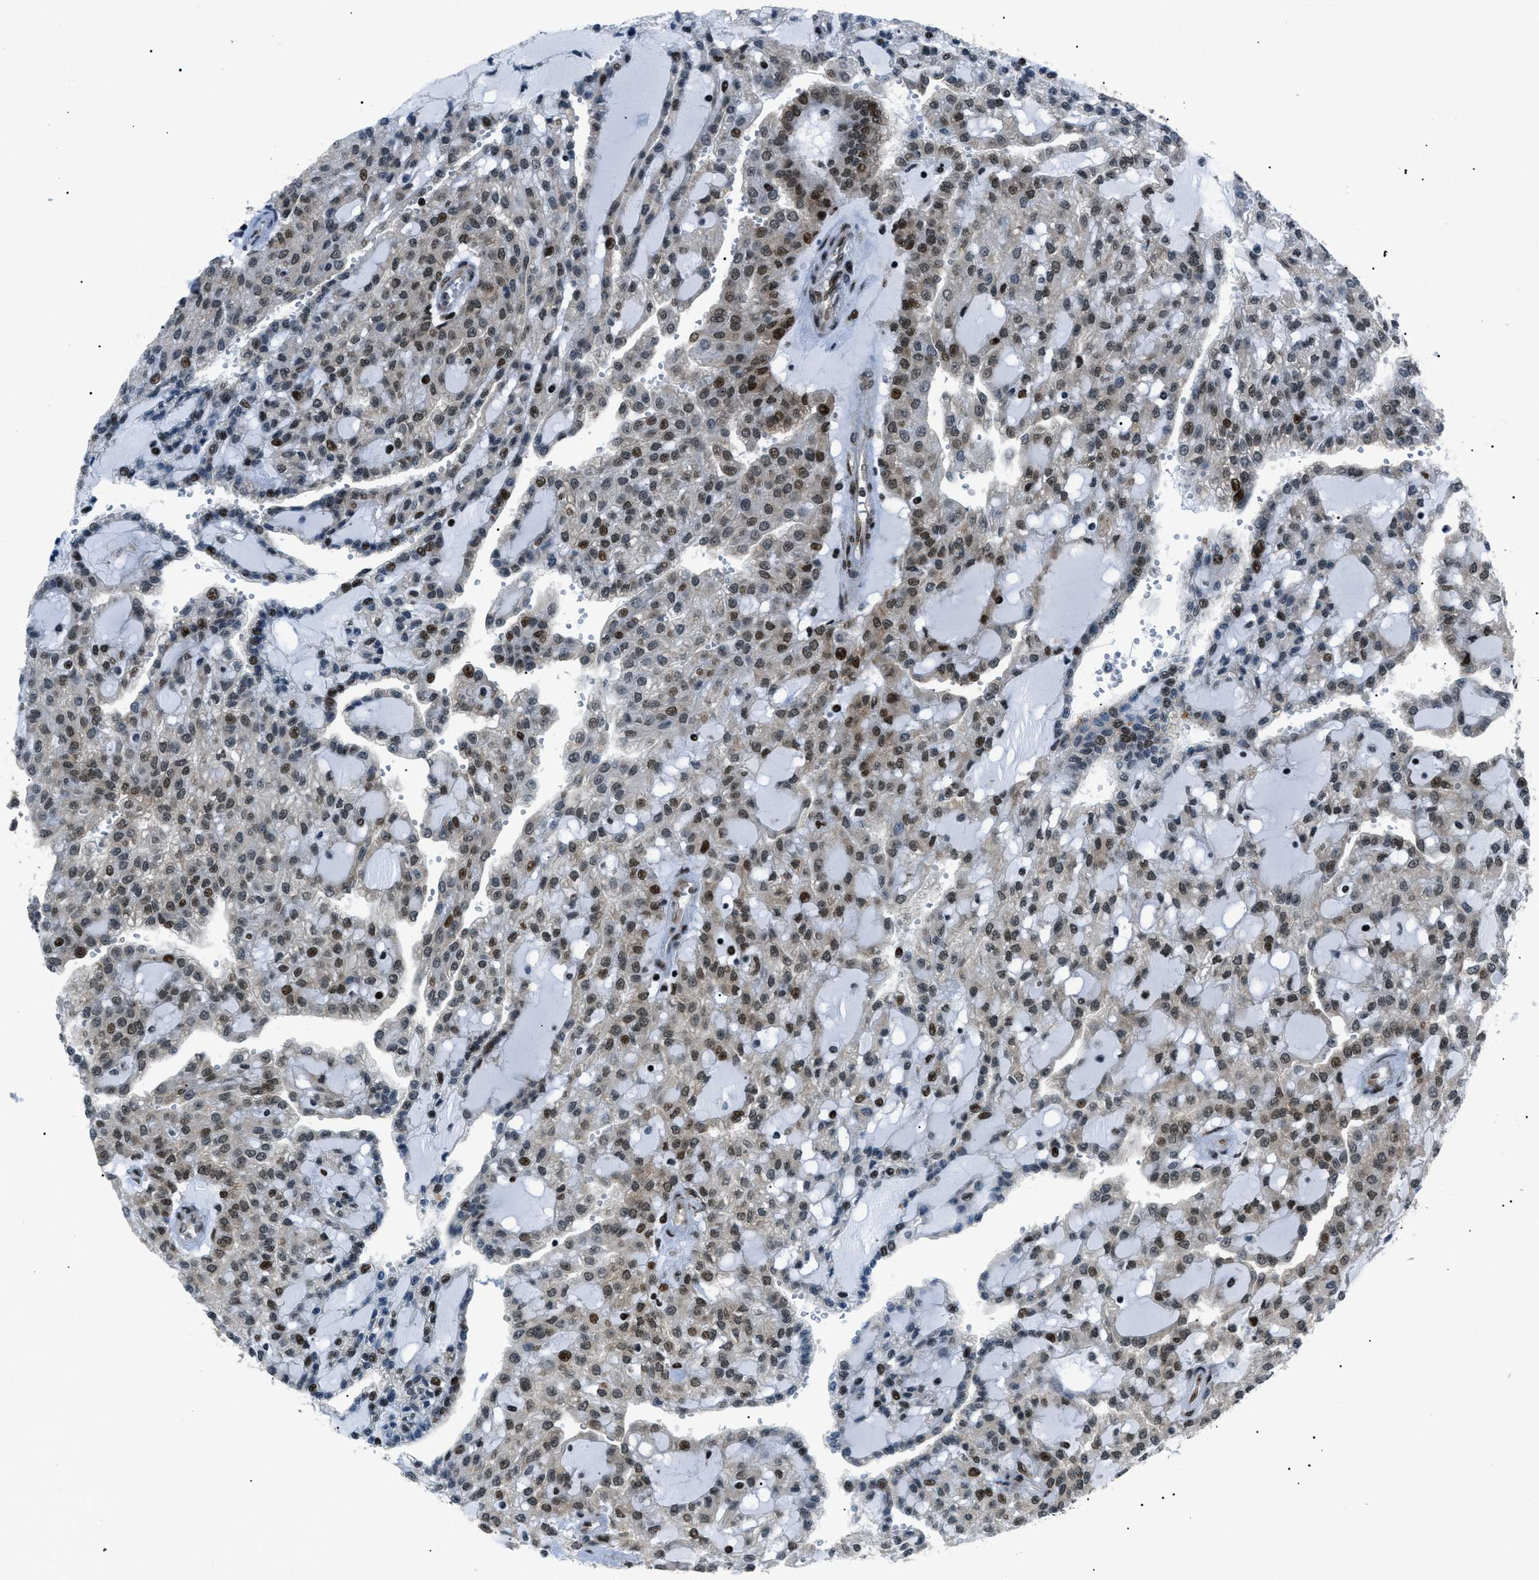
{"staining": {"intensity": "strong", "quantity": "<25%", "location": "nuclear"}, "tissue": "renal cancer", "cell_type": "Tumor cells", "image_type": "cancer", "snomed": [{"axis": "morphology", "description": "Adenocarcinoma, NOS"}, {"axis": "topography", "description": "Kidney"}], "caption": "Strong nuclear protein expression is identified in approximately <25% of tumor cells in adenocarcinoma (renal).", "gene": "HNRNPK", "patient": {"sex": "male", "age": 63}}